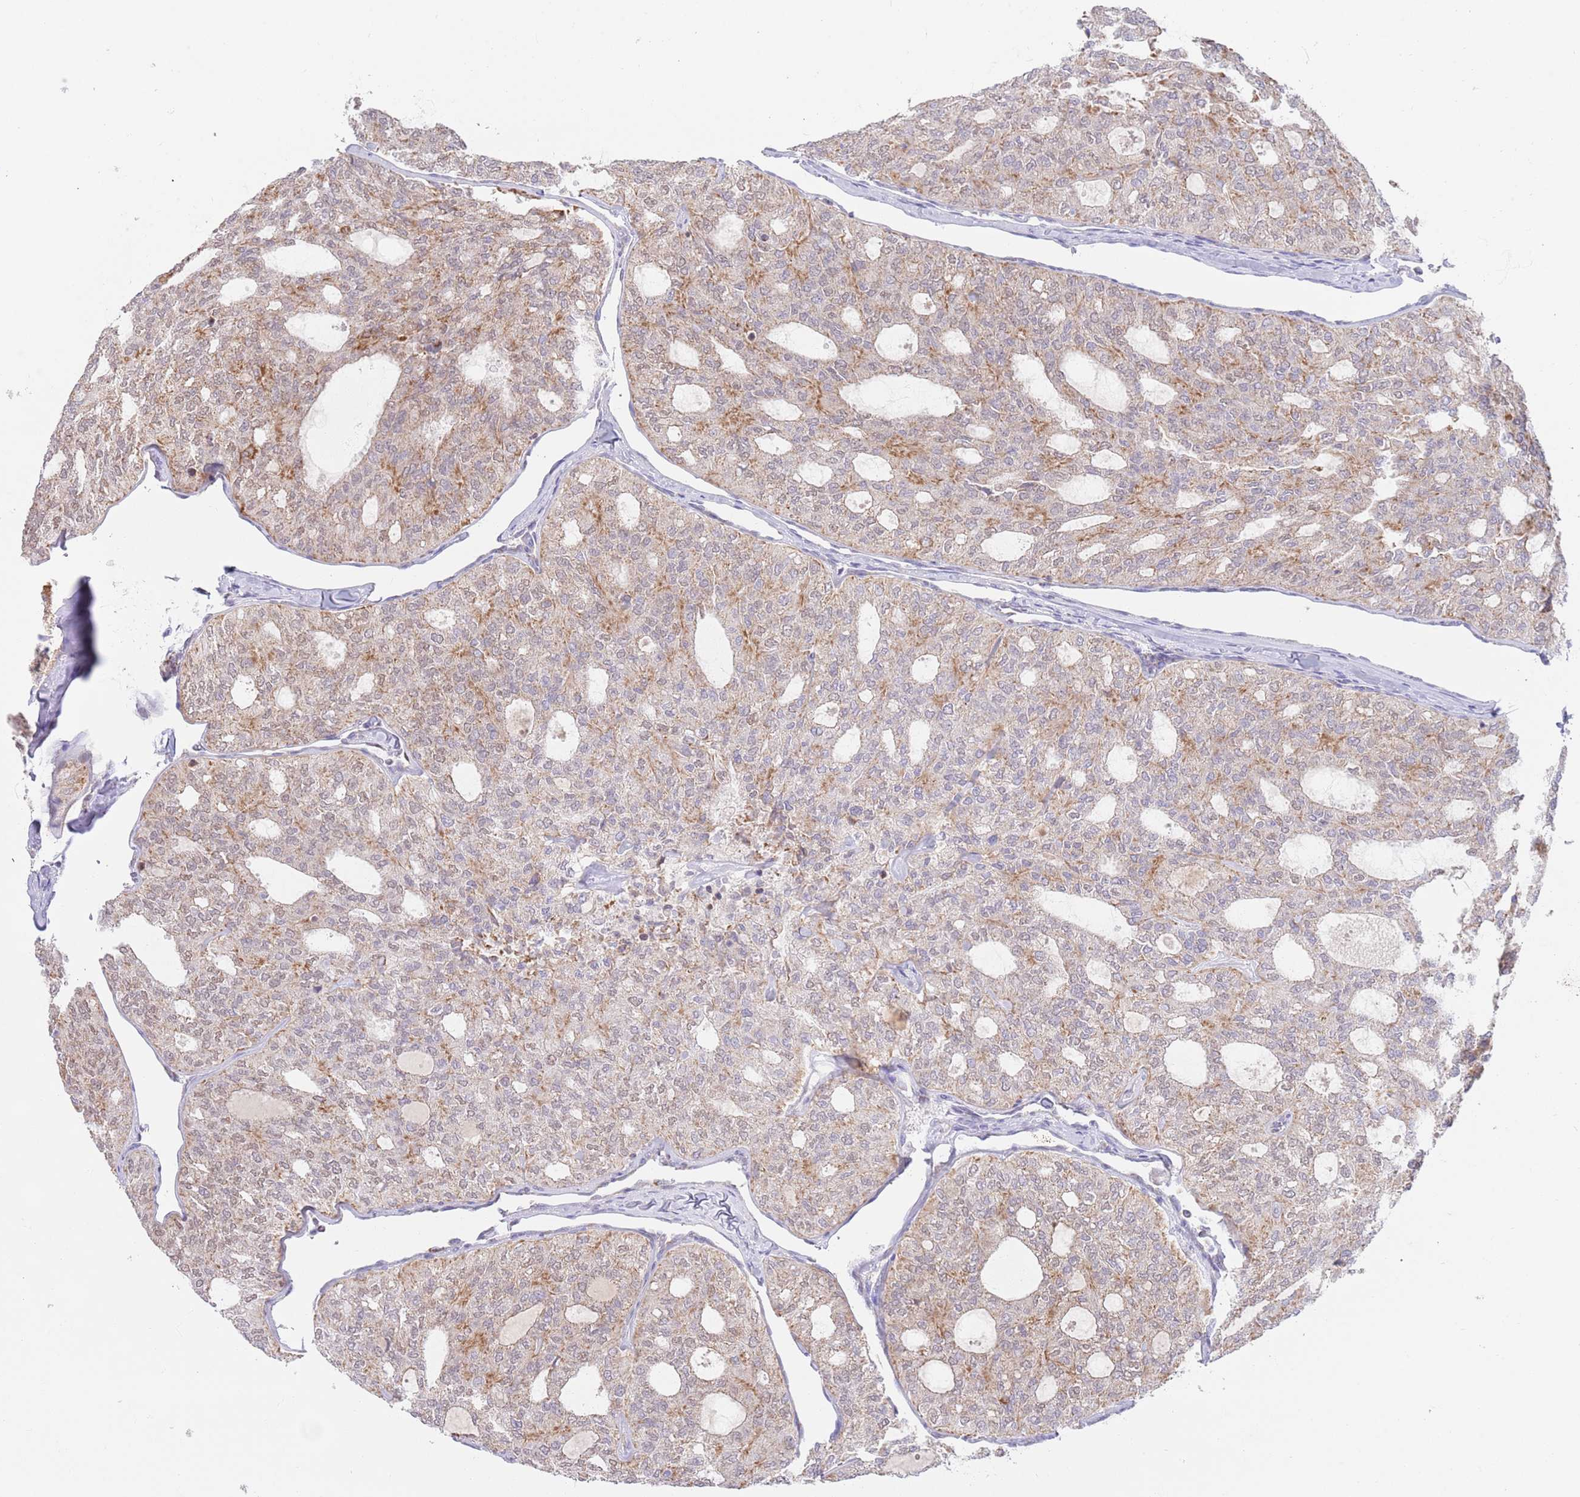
{"staining": {"intensity": "moderate", "quantity": "<25%", "location": "cytoplasmic/membranous"}, "tissue": "thyroid cancer", "cell_type": "Tumor cells", "image_type": "cancer", "snomed": [{"axis": "morphology", "description": "Follicular adenoma carcinoma, NOS"}, {"axis": "topography", "description": "Thyroid gland"}], "caption": "This micrograph demonstrates IHC staining of human thyroid cancer (follicular adenoma carcinoma), with low moderate cytoplasmic/membranous positivity in approximately <25% of tumor cells.", "gene": "TIMM13", "patient": {"sex": "male", "age": 75}}